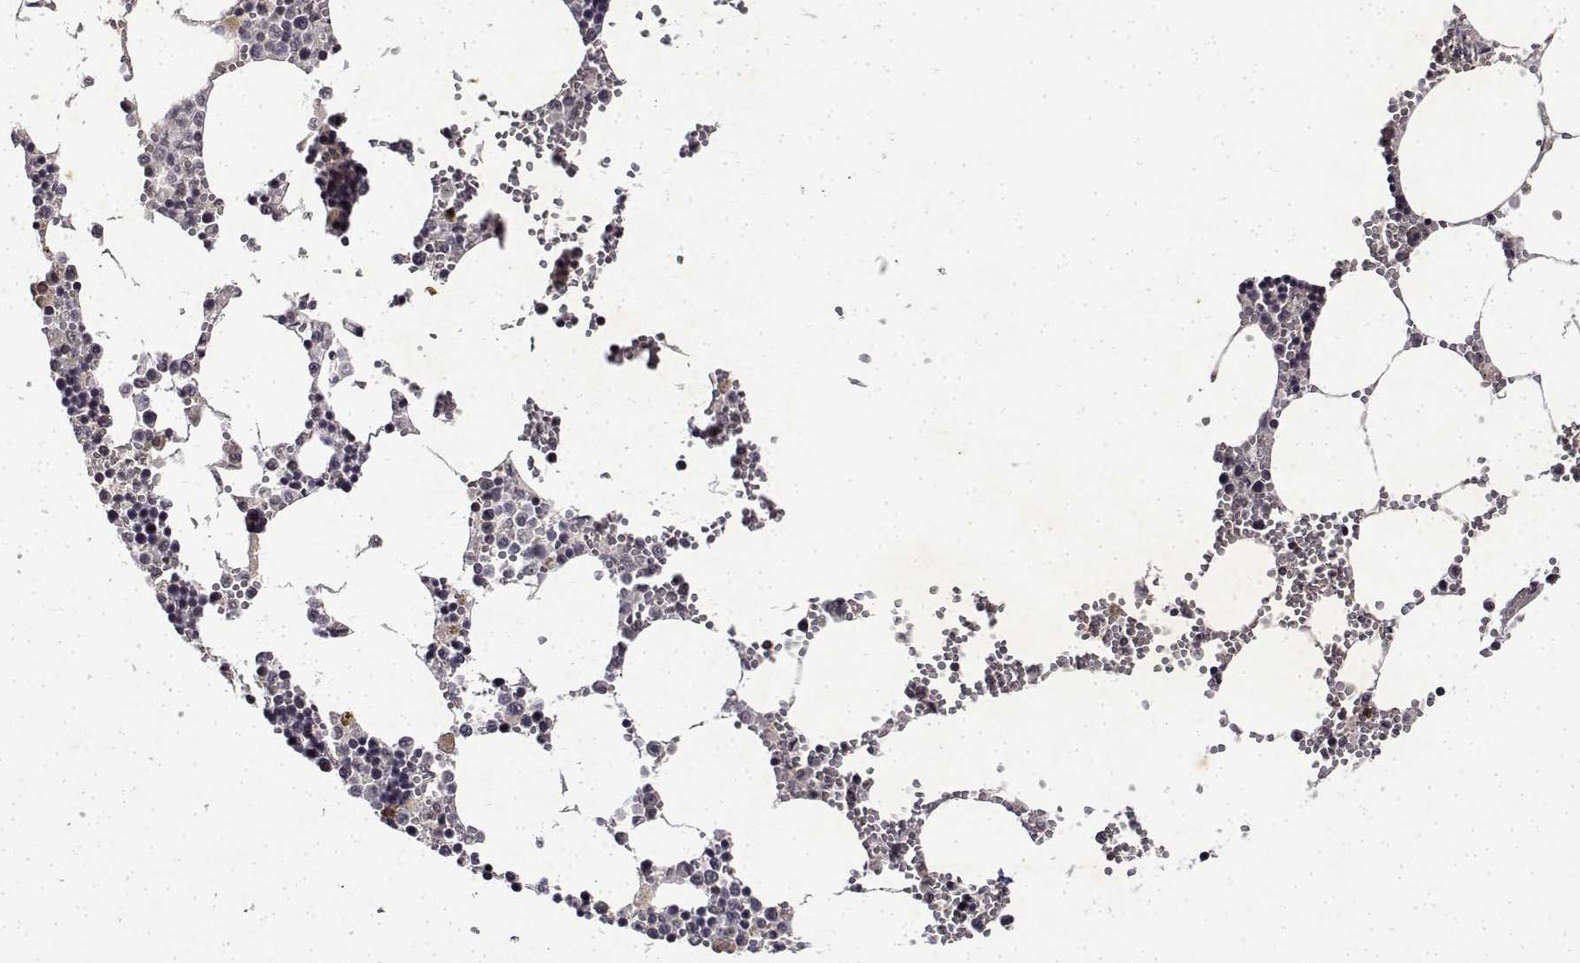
{"staining": {"intensity": "negative", "quantity": "none", "location": "none"}, "tissue": "bone marrow", "cell_type": "Hematopoietic cells", "image_type": "normal", "snomed": [{"axis": "morphology", "description": "Normal tissue, NOS"}, {"axis": "topography", "description": "Bone marrow"}], "caption": "Hematopoietic cells are negative for protein expression in unremarkable human bone marrow. (Brightfield microscopy of DAB IHC at high magnification).", "gene": "BDNF", "patient": {"sex": "male", "age": 54}}